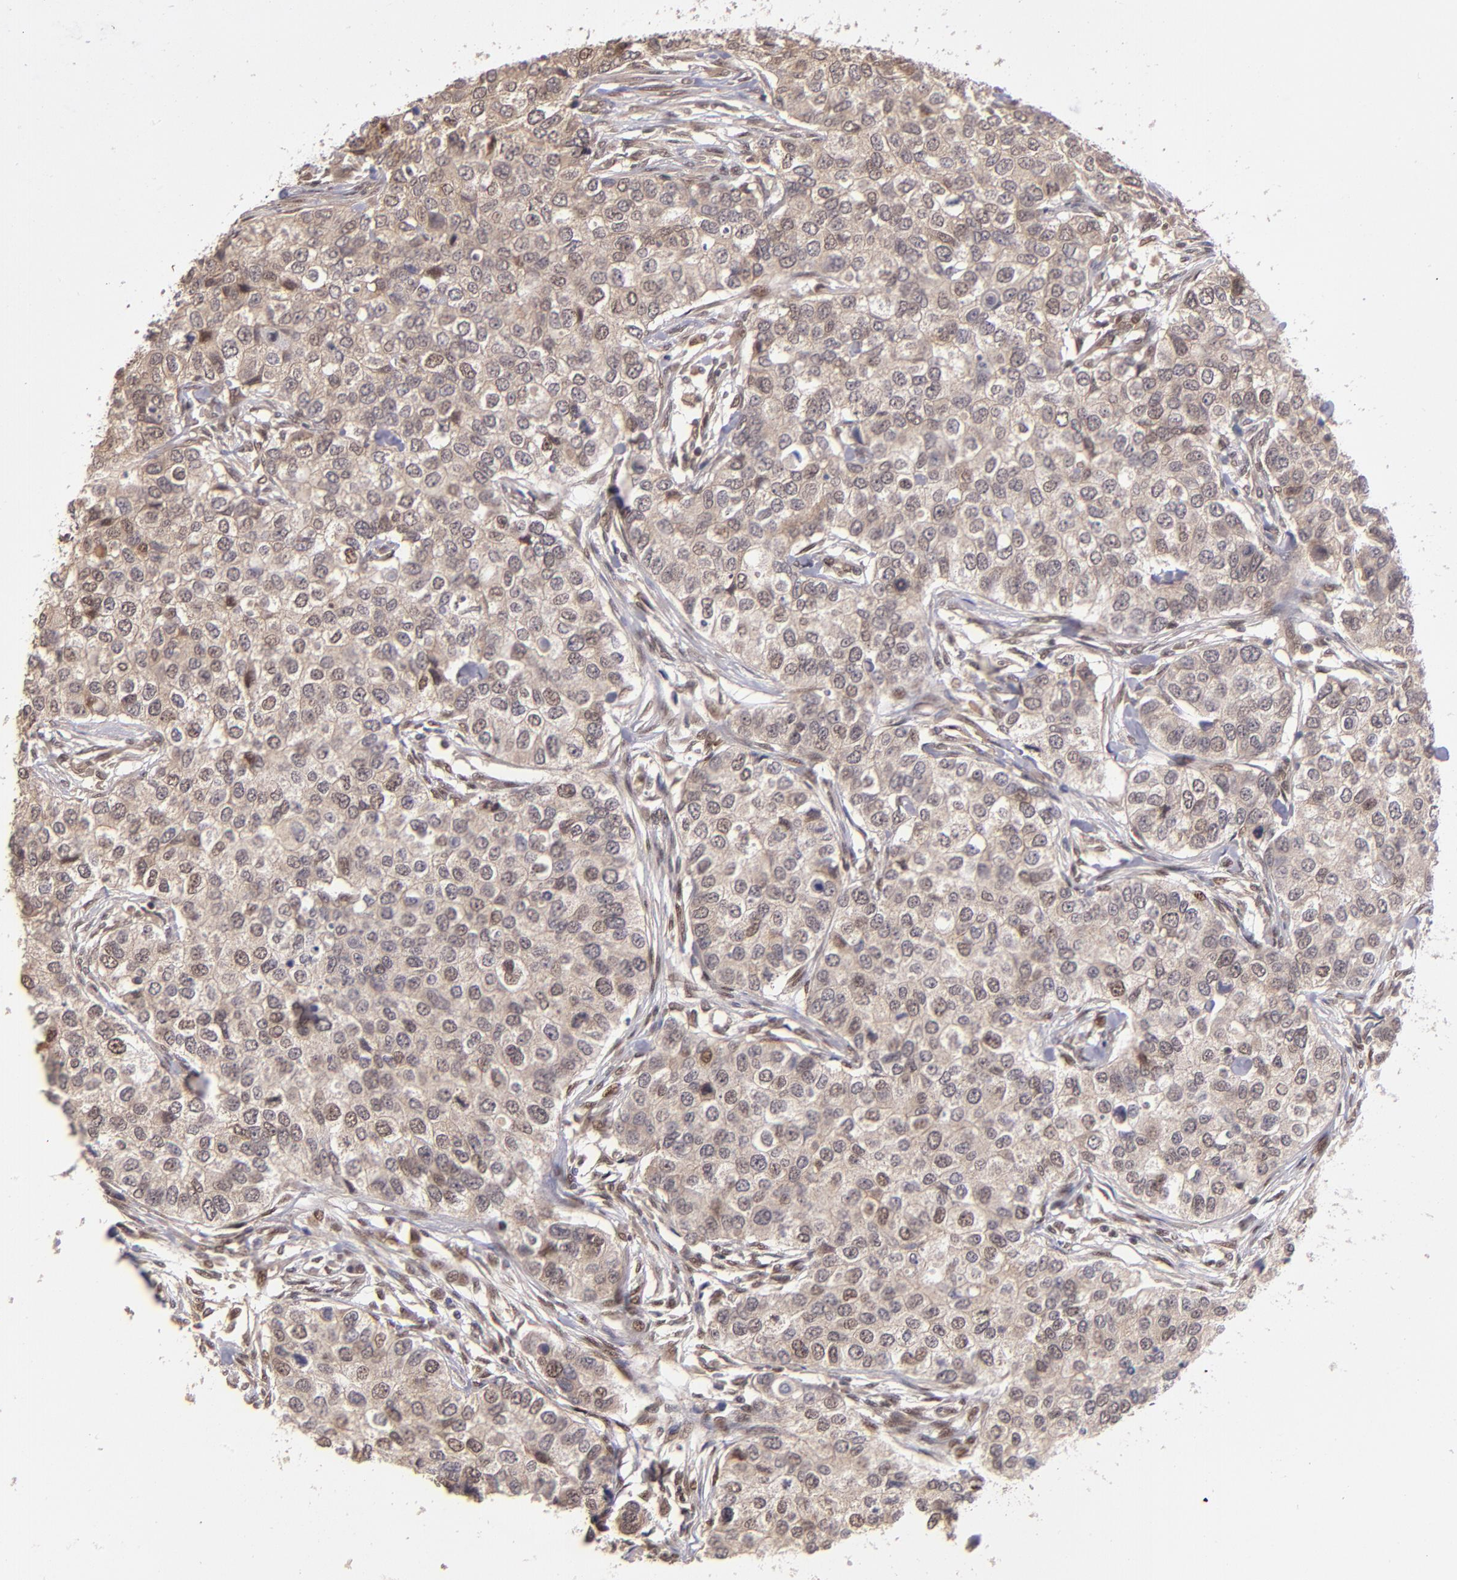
{"staining": {"intensity": "weak", "quantity": "25%-75%", "location": "cytoplasmic/membranous,nuclear"}, "tissue": "breast cancer", "cell_type": "Tumor cells", "image_type": "cancer", "snomed": [{"axis": "morphology", "description": "Normal tissue, NOS"}, {"axis": "morphology", "description": "Duct carcinoma"}, {"axis": "topography", "description": "Breast"}], "caption": "Immunohistochemistry (IHC) (DAB) staining of intraductal carcinoma (breast) exhibits weak cytoplasmic/membranous and nuclear protein positivity in about 25%-75% of tumor cells. Immunohistochemistry stains the protein of interest in brown and the nuclei are stained blue.", "gene": "ABHD12B", "patient": {"sex": "female", "age": 49}}